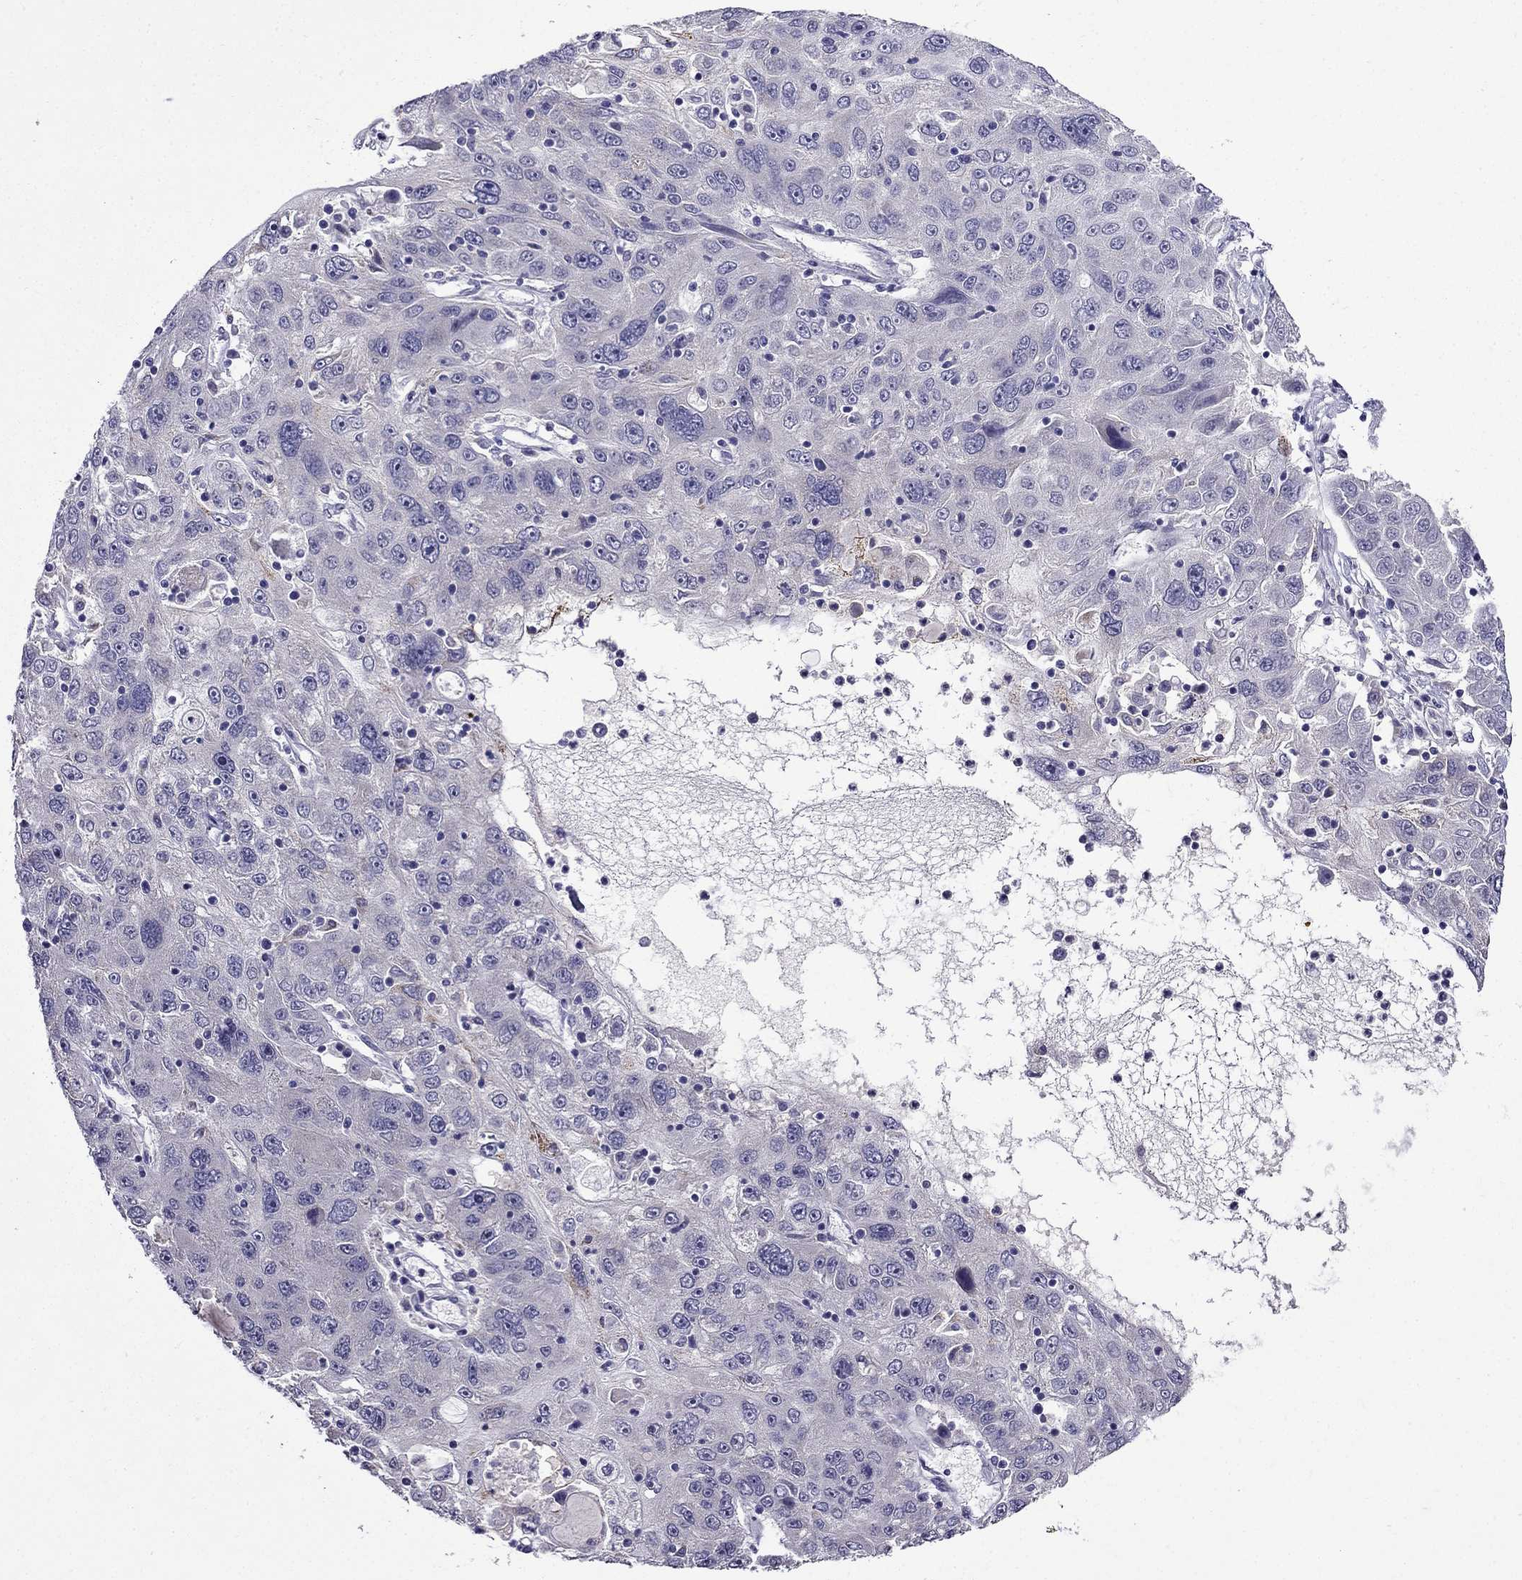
{"staining": {"intensity": "negative", "quantity": "none", "location": "none"}, "tissue": "stomach cancer", "cell_type": "Tumor cells", "image_type": "cancer", "snomed": [{"axis": "morphology", "description": "Adenocarcinoma, NOS"}, {"axis": "topography", "description": "Stomach"}], "caption": "Immunohistochemistry photomicrograph of neoplastic tissue: human stomach adenocarcinoma stained with DAB exhibits no significant protein expression in tumor cells. (Stains: DAB IHC with hematoxylin counter stain, Microscopy: brightfield microscopy at high magnification).", "gene": "PI16", "patient": {"sex": "male", "age": 56}}